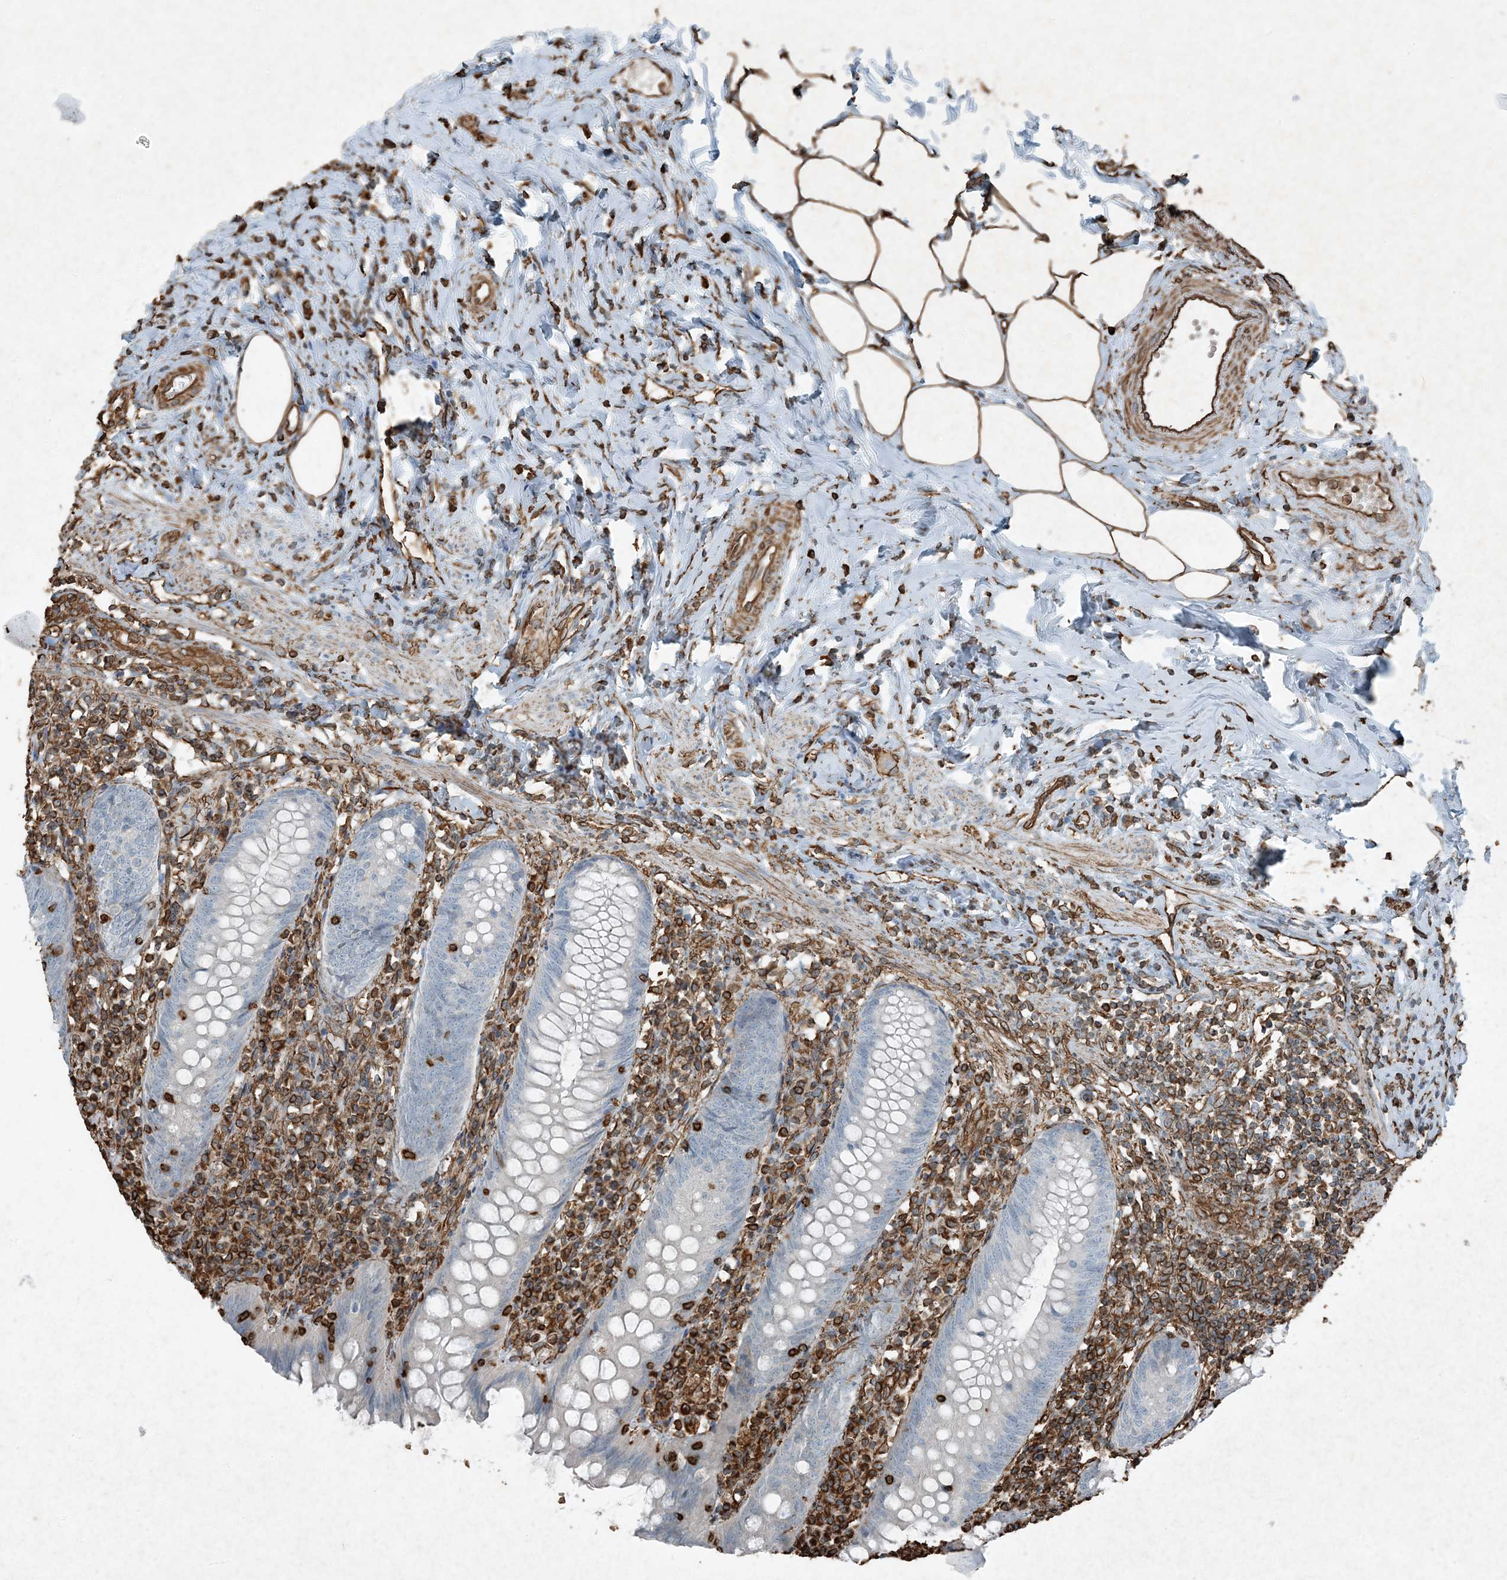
{"staining": {"intensity": "negative", "quantity": "none", "location": "none"}, "tissue": "appendix", "cell_type": "Glandular cells", "image_type": "normal", "snomed": [{"axis": "morphology", "description": "Normal tissue, NOS"}, {"axis": "topography", "description": "Appendix"}], "caption": "Normal appendix was stained to show a protein in brown. There is no significant positivity in glandular cells. (DAB immunohistochemistry with hematoxylin counter stain).", "gene": "RYK", "patient": {"sex": "female", "age": 54}}